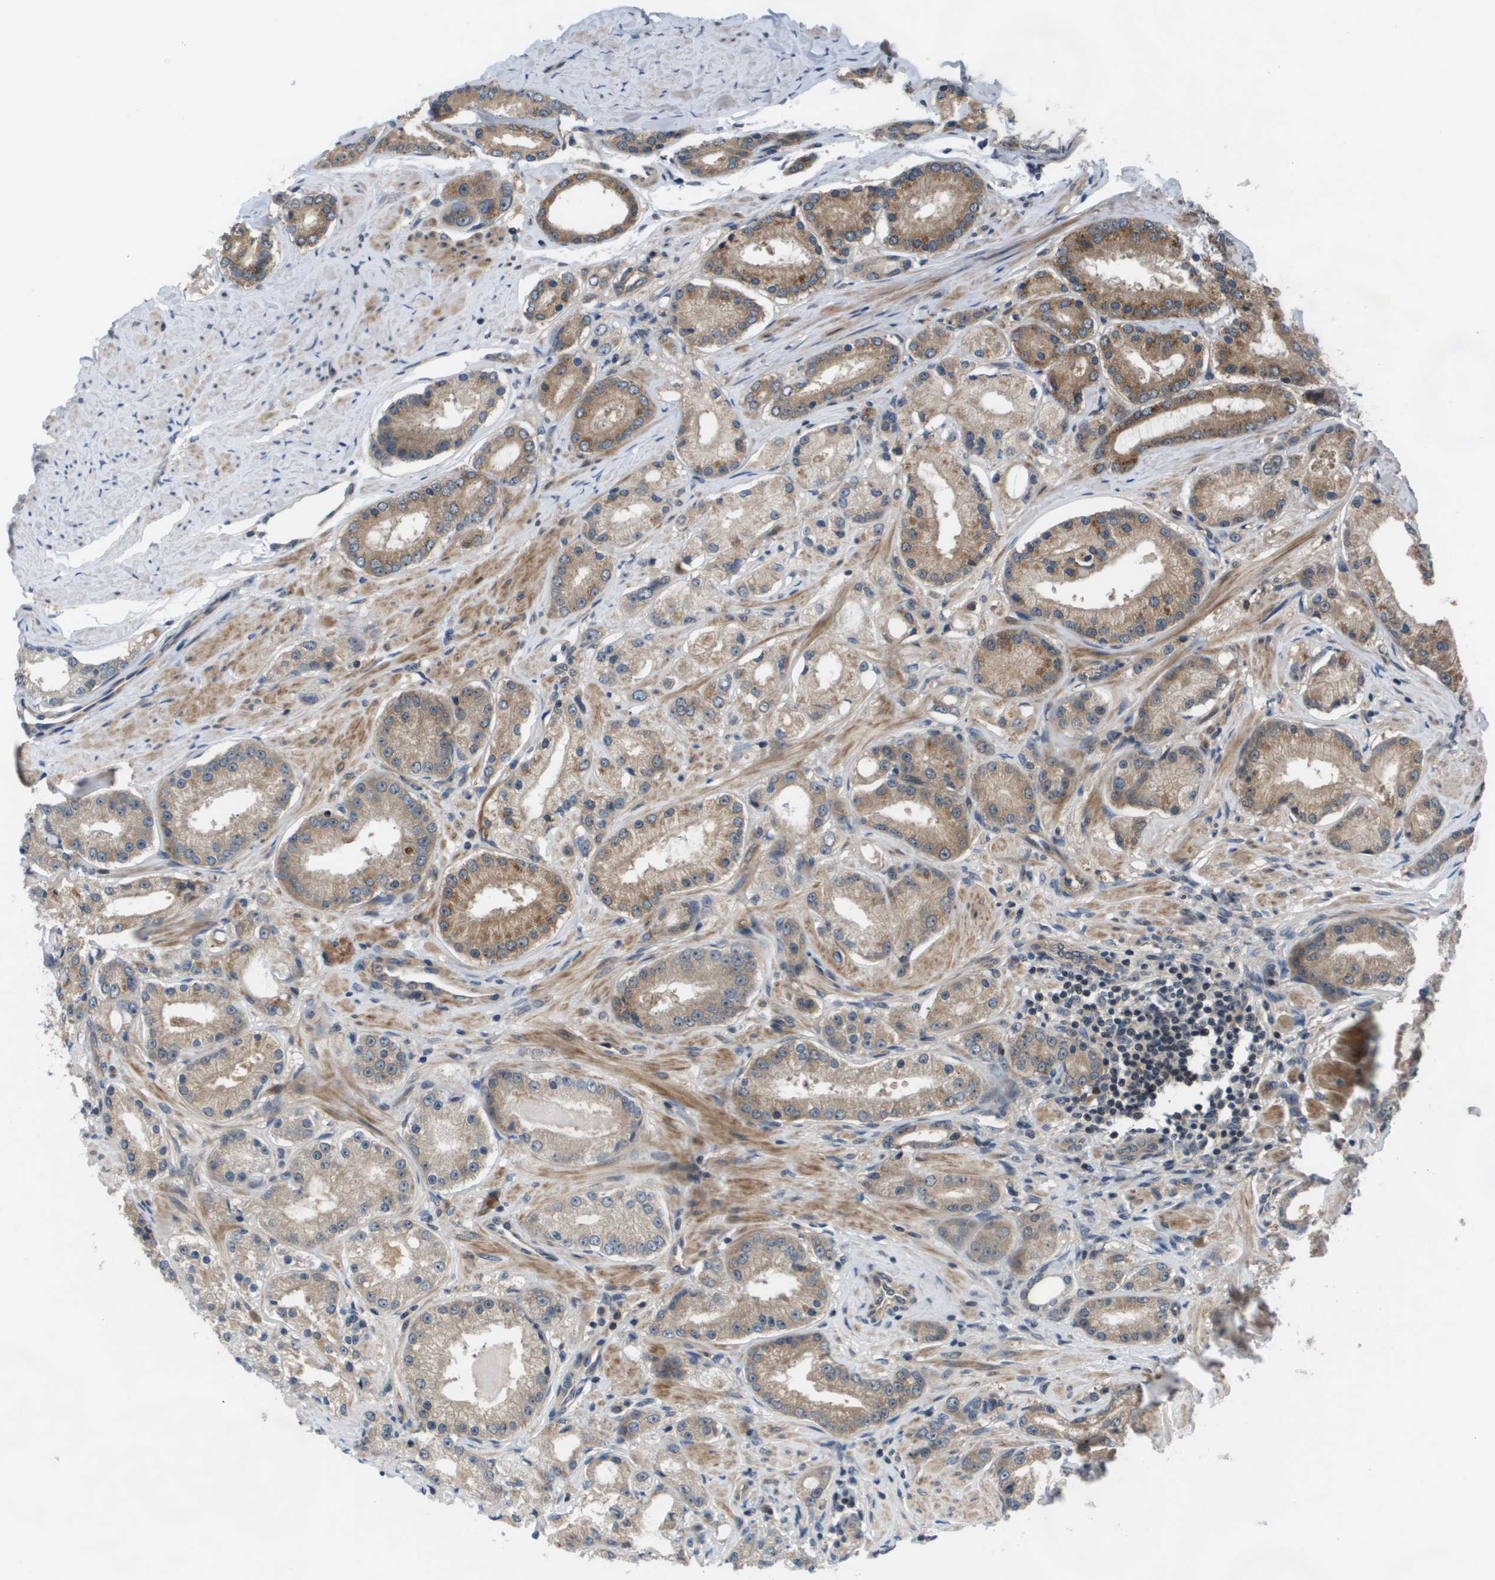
{"staining": {"intensity": "moderate", "quantity": ">75%", "location": "cytoplasmic/membranous"}, "tissue": "prostate cancer", "cell_type": "Tumor cells", "image_type": "cancer", "snomed": [{"axis": "morphology", "description": "Adenocarcinoma, Low grade"}, {"axis": "topography", "description": "Prostate"}], "caption": "Immunohistochemistry (IHC) (DAB) staining of prostate cancer exhibits moderate cytoplasmic/membranous protein positivity in about >75% of tumor cells. (brown staining indicates protein expression, while blue staining denotes nuclei).", "gene": "ENPP5", "patient": {"sex": "male", "age": 63}}